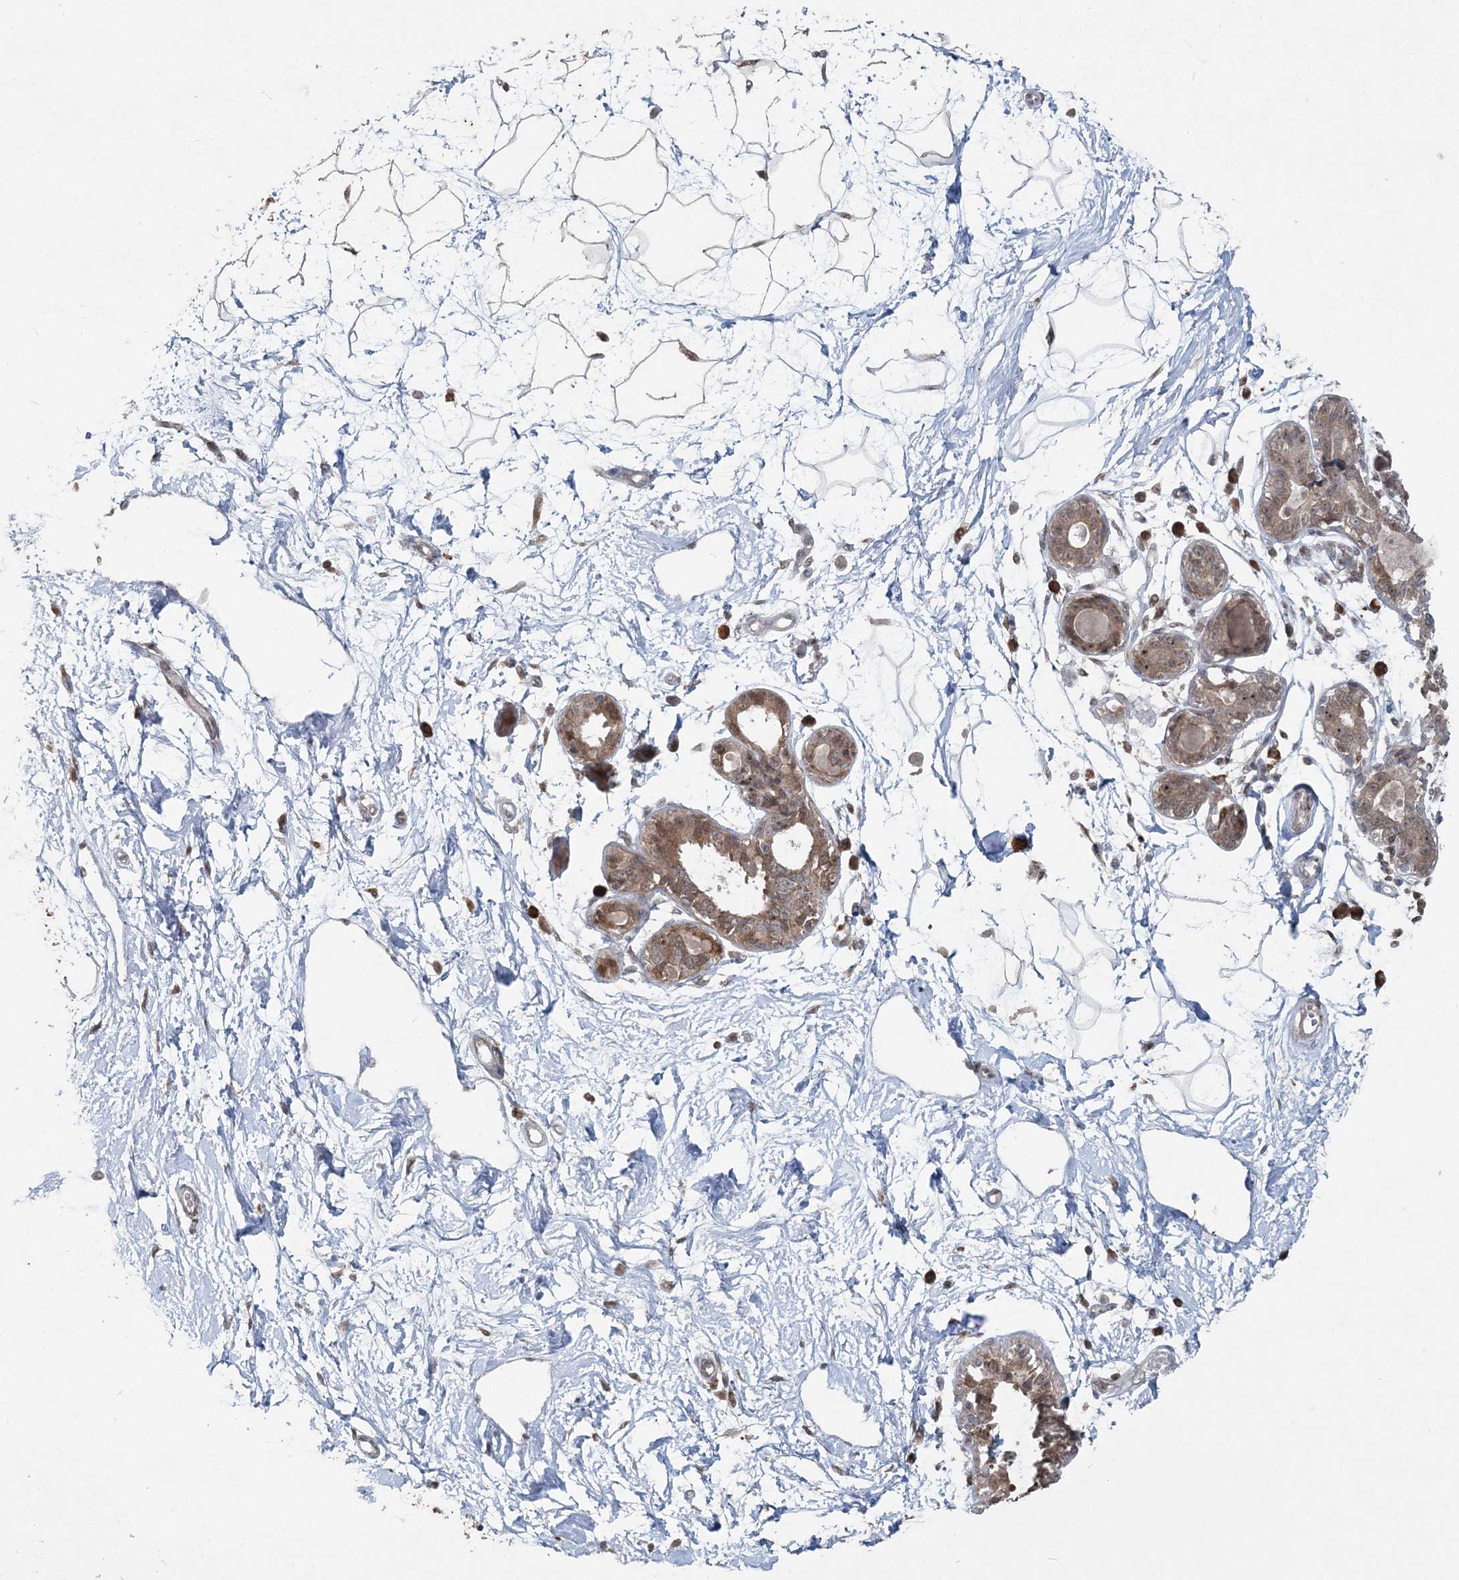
{"staining": {"intensity": "negative", "quantity": "none", "location": "none"}, "tissue": "breast", "cell_type": "Adipocytes", "image_type": "normal", "snomed": [{"axis": "morphology", "description": "Normal tissue, NOS"}, {"axis": "topography", "description": "Breast"}], "caption": "An IHC micrograph of unremarkable breast is shown. There is no staining in adipocytes of breast.", "gene": "SLU7", "patient": {"sex": "female", "age": 45}}